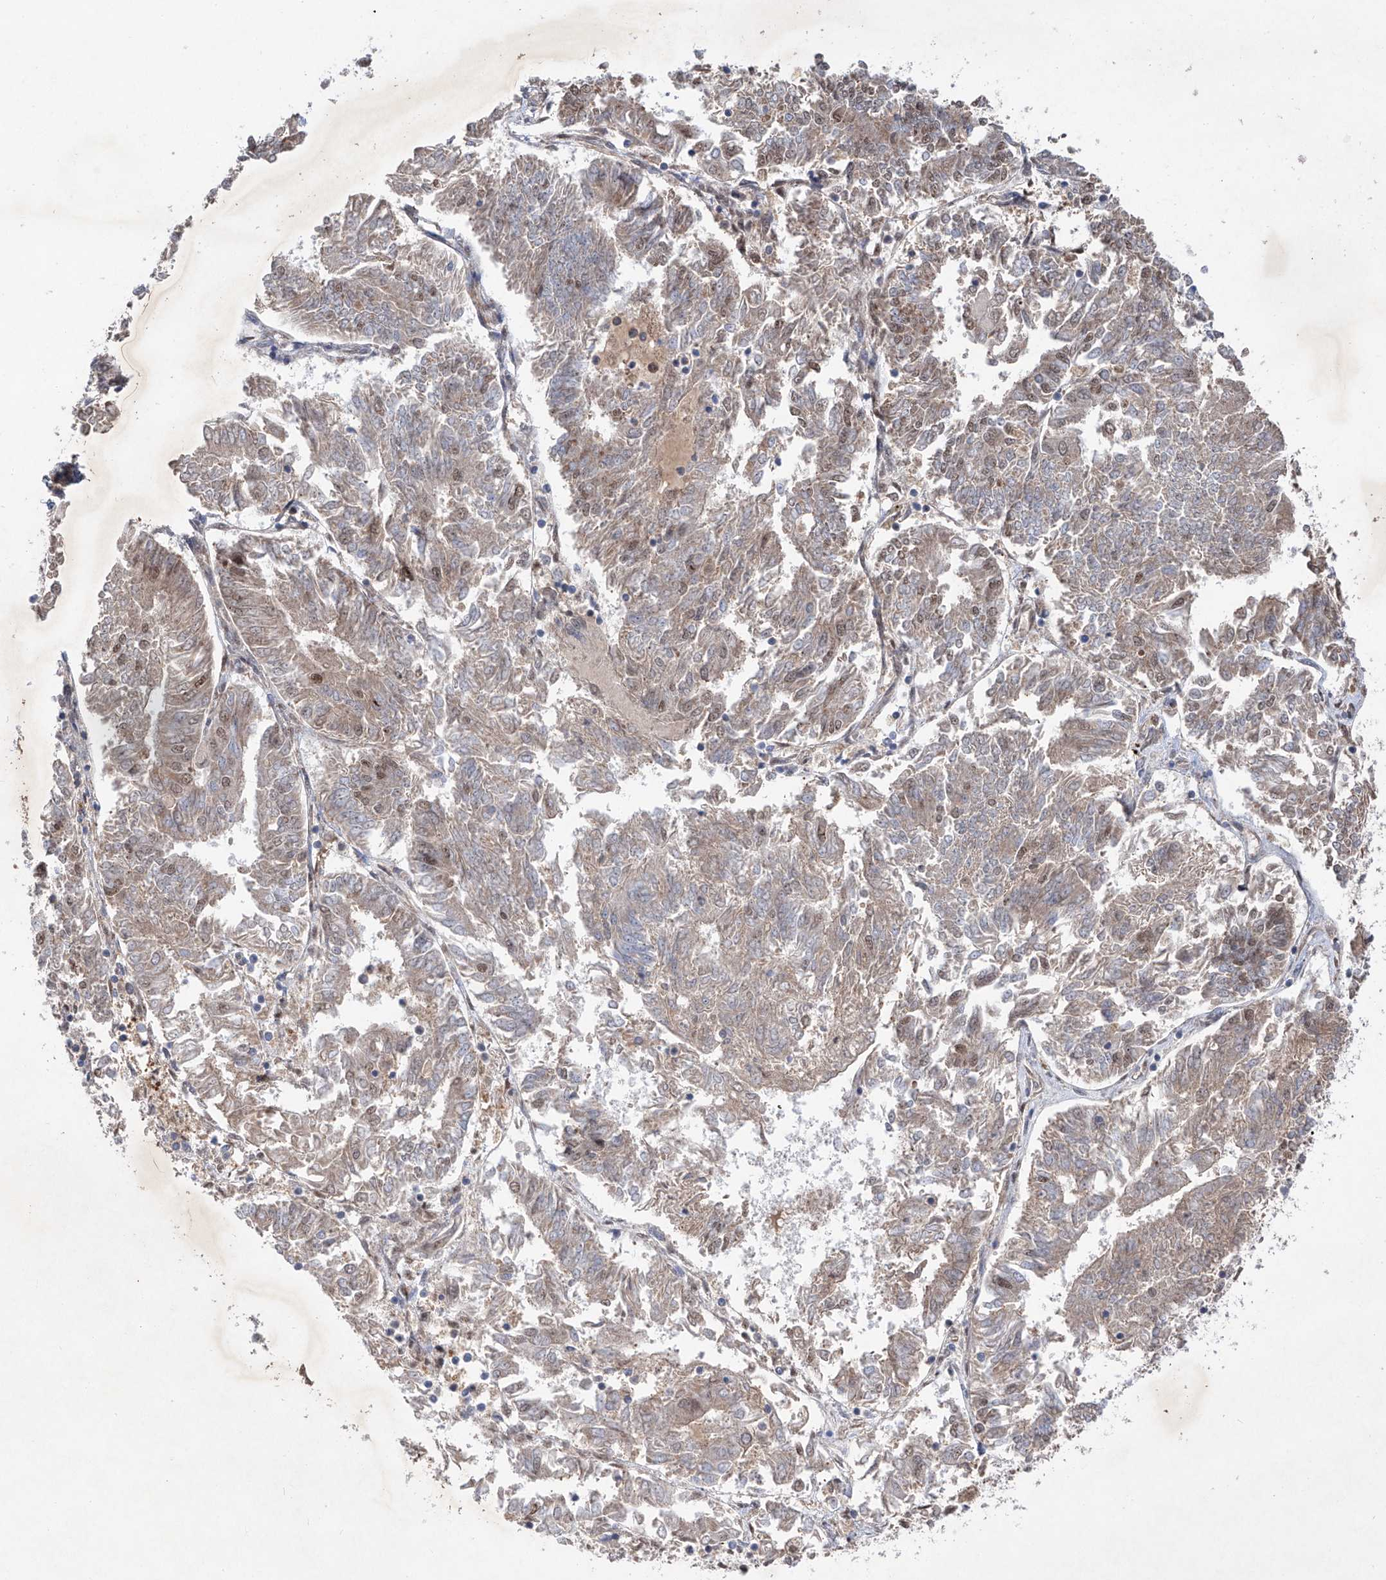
{"staining": {"intensity": "weak", "quantity": "<25%", "location": "nuclear"}, "tissue": "endometrial cancer", "cell_type": "Tumor cells", "image_type": "cancer", "snomed": [{"axis": "morphology", "description": "Adenocarcinoma, NOS"}, {"axis": "topography", "description": "Endometrium"}], "caption": "This is a photomicrograph of immunohistochemistry (IHC) staining of adenocarcinoma (endometrial), which shows no positivity in tumor cells. (DAB IHC with hematoxylin counter stain).", "gene": "FAM135A", "patient": {"sex": "female", "age": 58}}